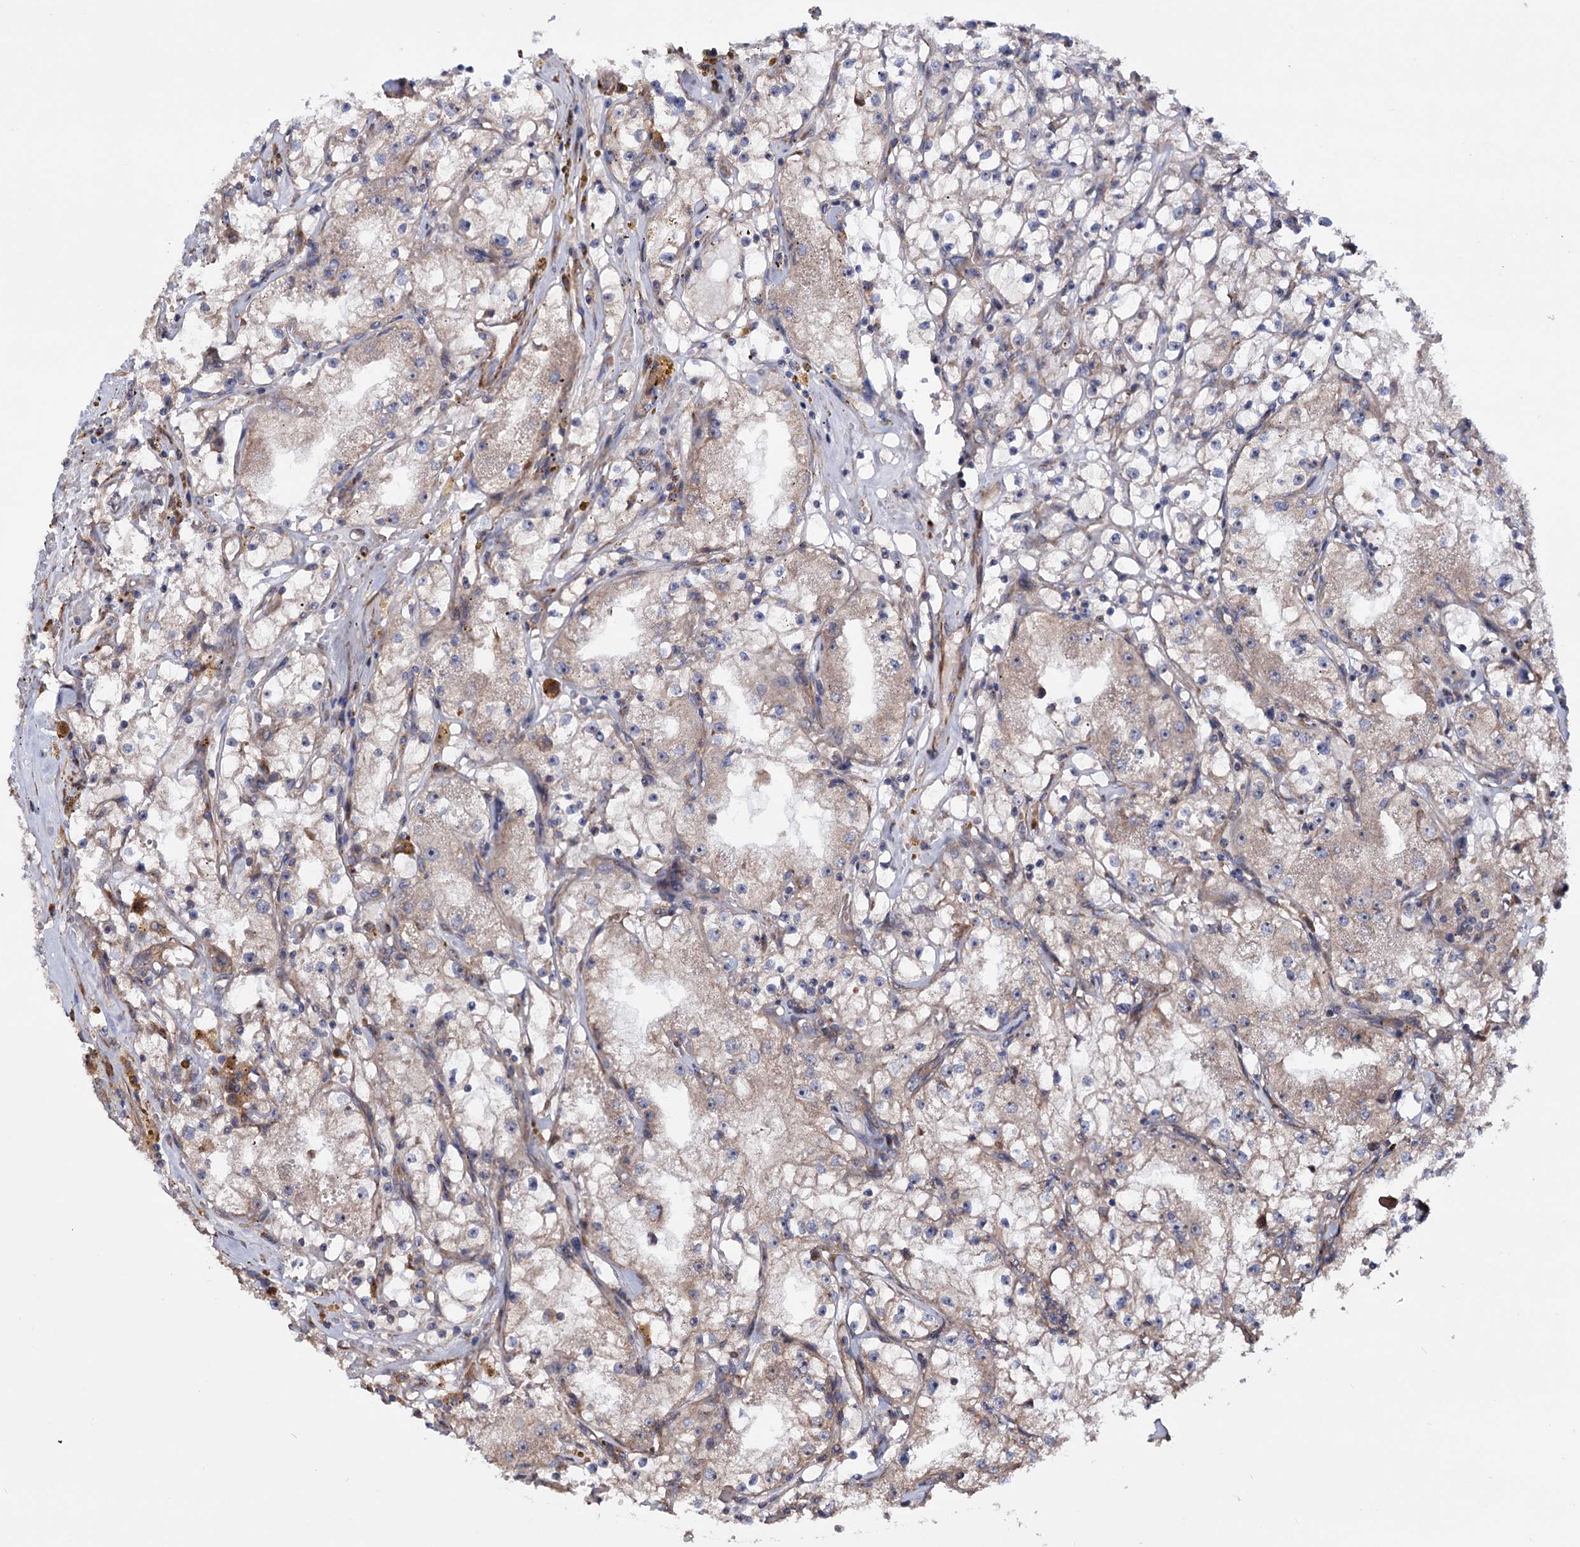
{"staining": {"intensity": "weak", "quantity": "25%-75%", "location": "cytoplasmic/membranous"}, "tissue": "renal cancer", "cell_type": "Tumor cells", "image_type": "cancer", "snomed": [{"axis": "morphology", "description": "Adenocarcinoma, NOS"}, {"axis": "topography", "description": "Kidney"}], "caption": "Immunohistochemical staining of renal cancer reveals weak cytoplasmic/membranous protein expression in about 25%-75% of tumor cells.", "gene": "FERMT2", "patient": {"sex": "male", "age": 56}}